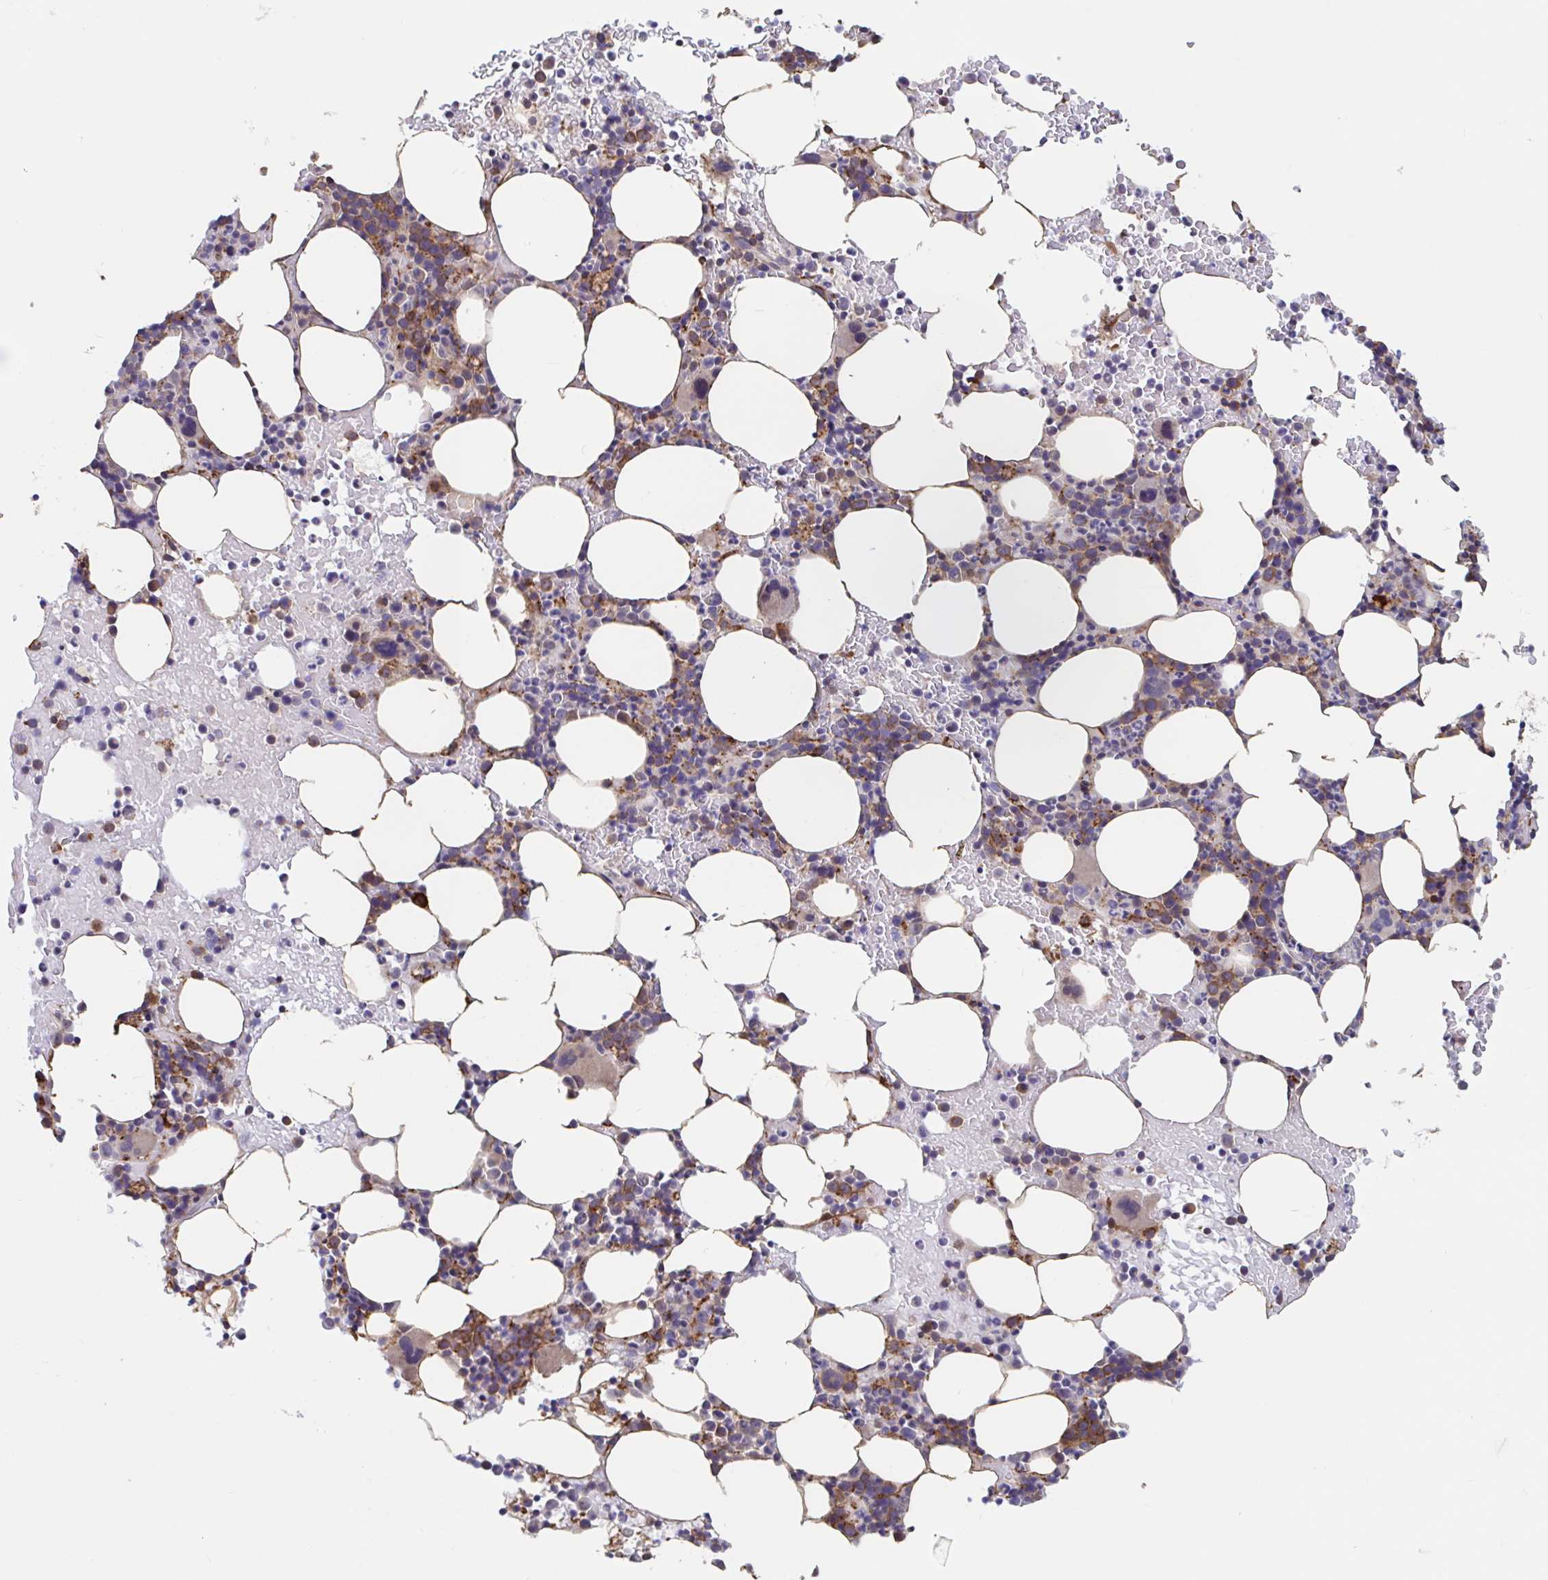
{"staining": {"intensity": "moderate", "quantity": "25%-75%", "location": "cytoplasmic/membranous"}, "tissue": "bone marrow", "cell_type": "Hematopoietic cells", "image_type": "normal", "snomed": [{"axis": "morphology", "description": "Normal tissue, NOS"}, {"axis": "topography", "description": "Bone marrow"}], "caption": "This image displays immunohistochemistry staining of unremarkable human bone marrow, with medium moderate cytoplasmic/membranous positivity in about 25%-75% of hematopoietic cells.", "gene": "SNX8", "patient": {"sex": "female", "age": 62}}